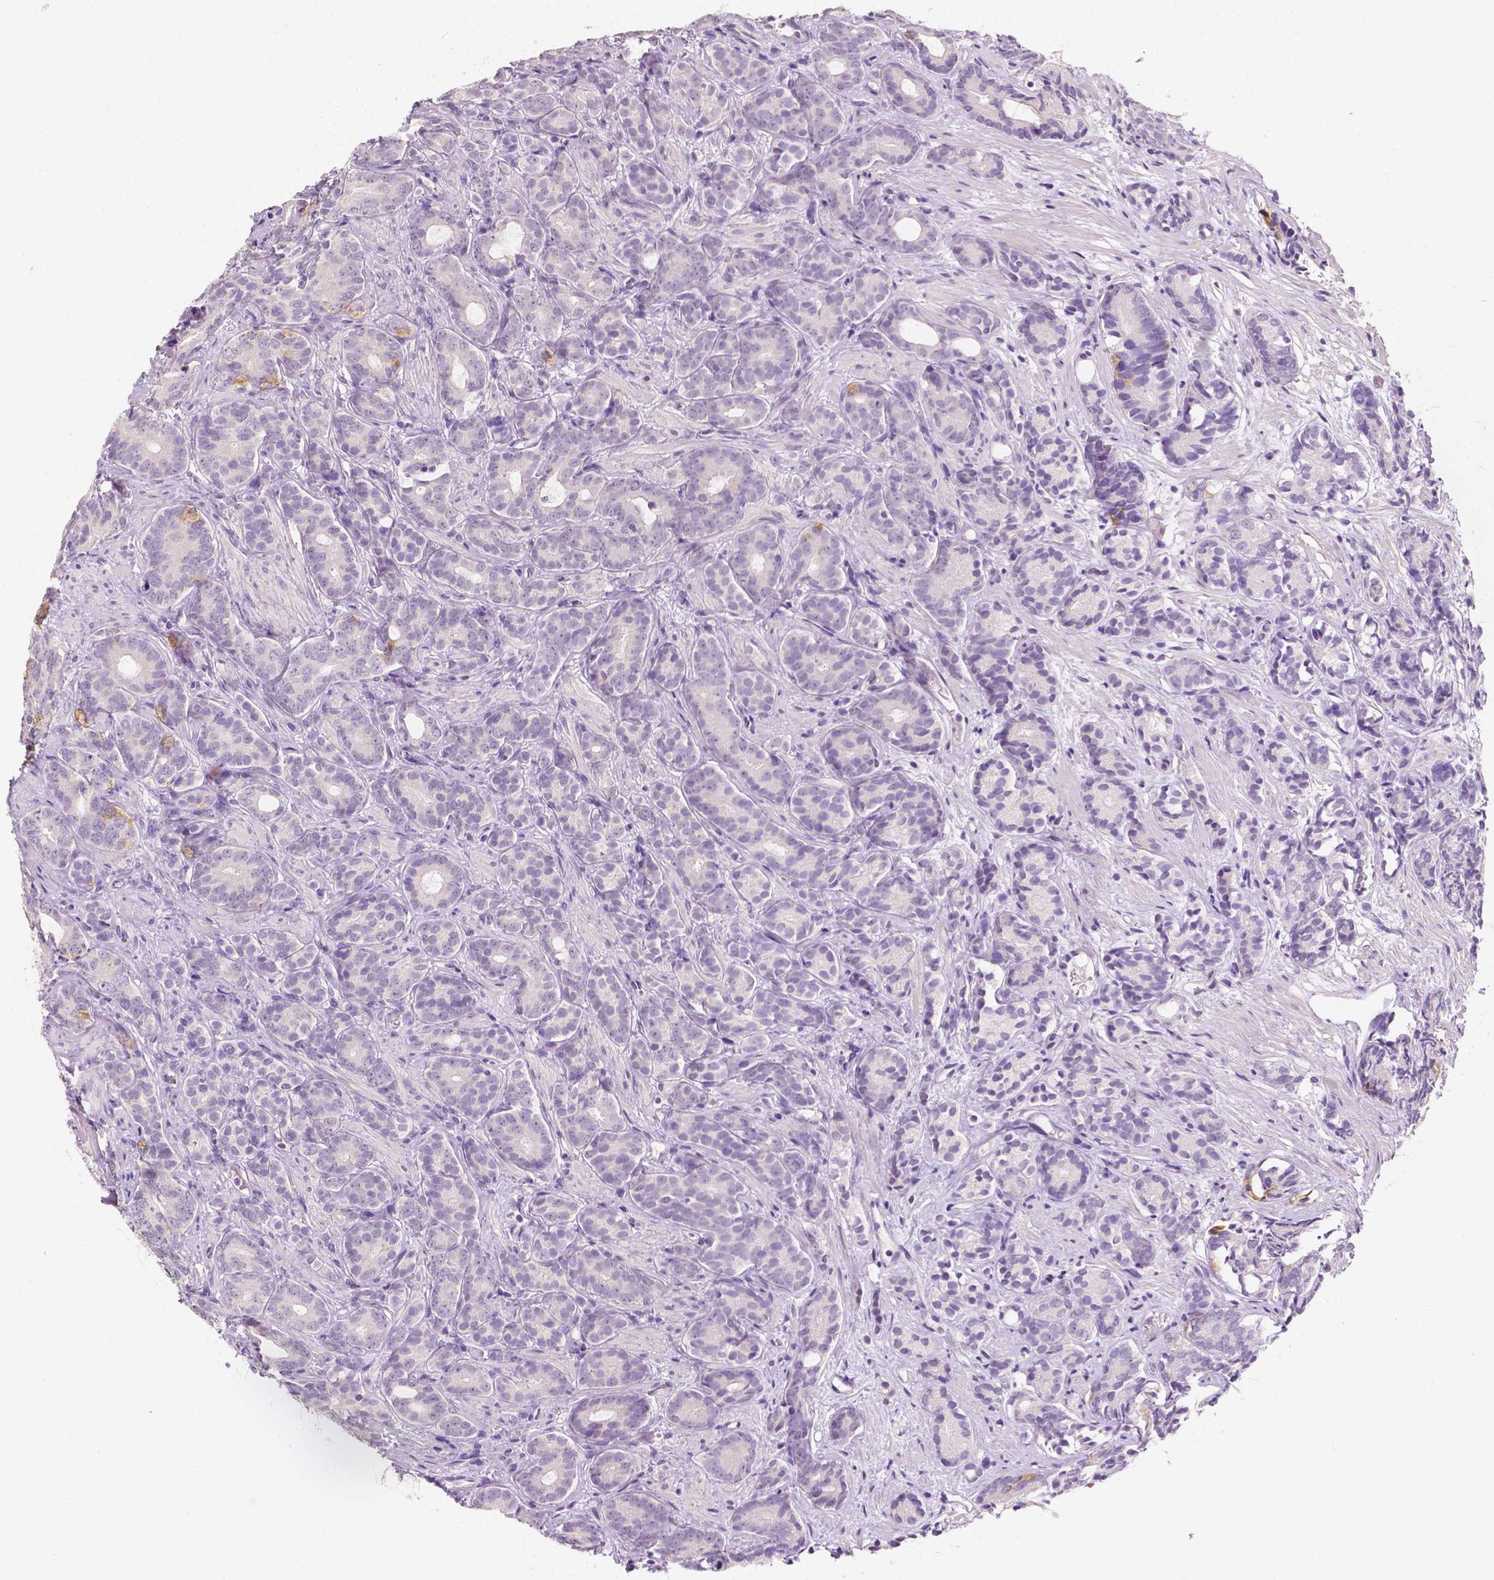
{"staining": {"intensity": "negative", "quantity": "none", "location": "none"}, "tissue": "prostate cancer", "cell_type": "Tumor cells", "image_type": "cancer", "snomed": [{"axis": "morphology", "description": "Adenocarcinoma, High grade"}, {"axis": "topography", "description": "Prostate"}], "caption": "This is an immunohistochemistry histopathology image of high-grade adenocarcinoma (prostate). There is no expression in tumor cells.", "gene": "TAL1", "patient": {"sex": "male", "age": 84}}